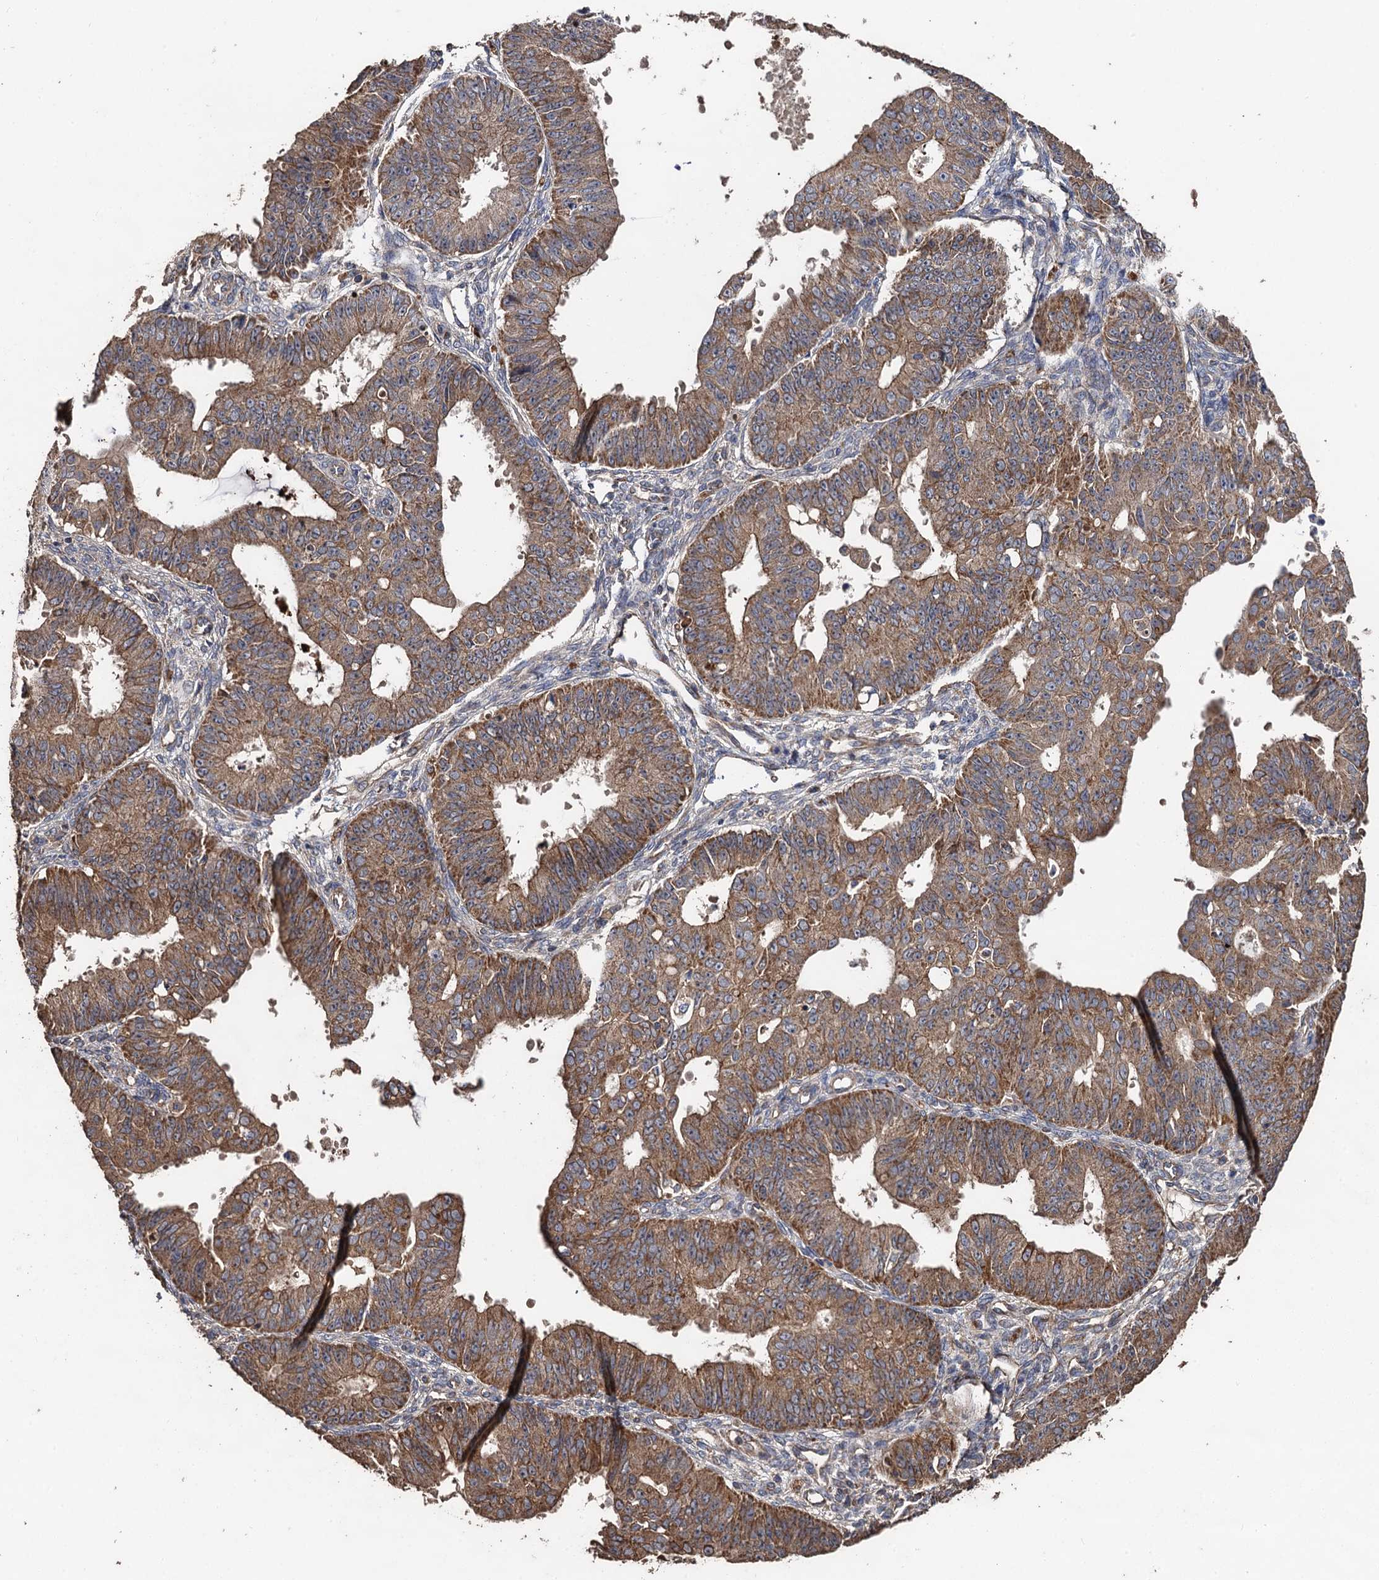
{"staining": {"intensity": "moderate", "quantity": ">75%", "location": "cytoplasmic/membranous"}, "tissue": "ovarian cancer", "cell_type": "Tumor cells", "image_type": "cancer", "snomed": [{"axis": "morphology", "description": "Carcinoma, endometroid"}, {"axis": "topography", "description": "Appendix"}, {"axis": "topography", "description": "Ovary"}], "caption": "Tumor cells display medium levels of moderate cytoplasmic/membranous staining in about >75% of cells in ovarian cancer.", "gene": "PPTC7", "patient": {"sex": "female", "age": 42}}